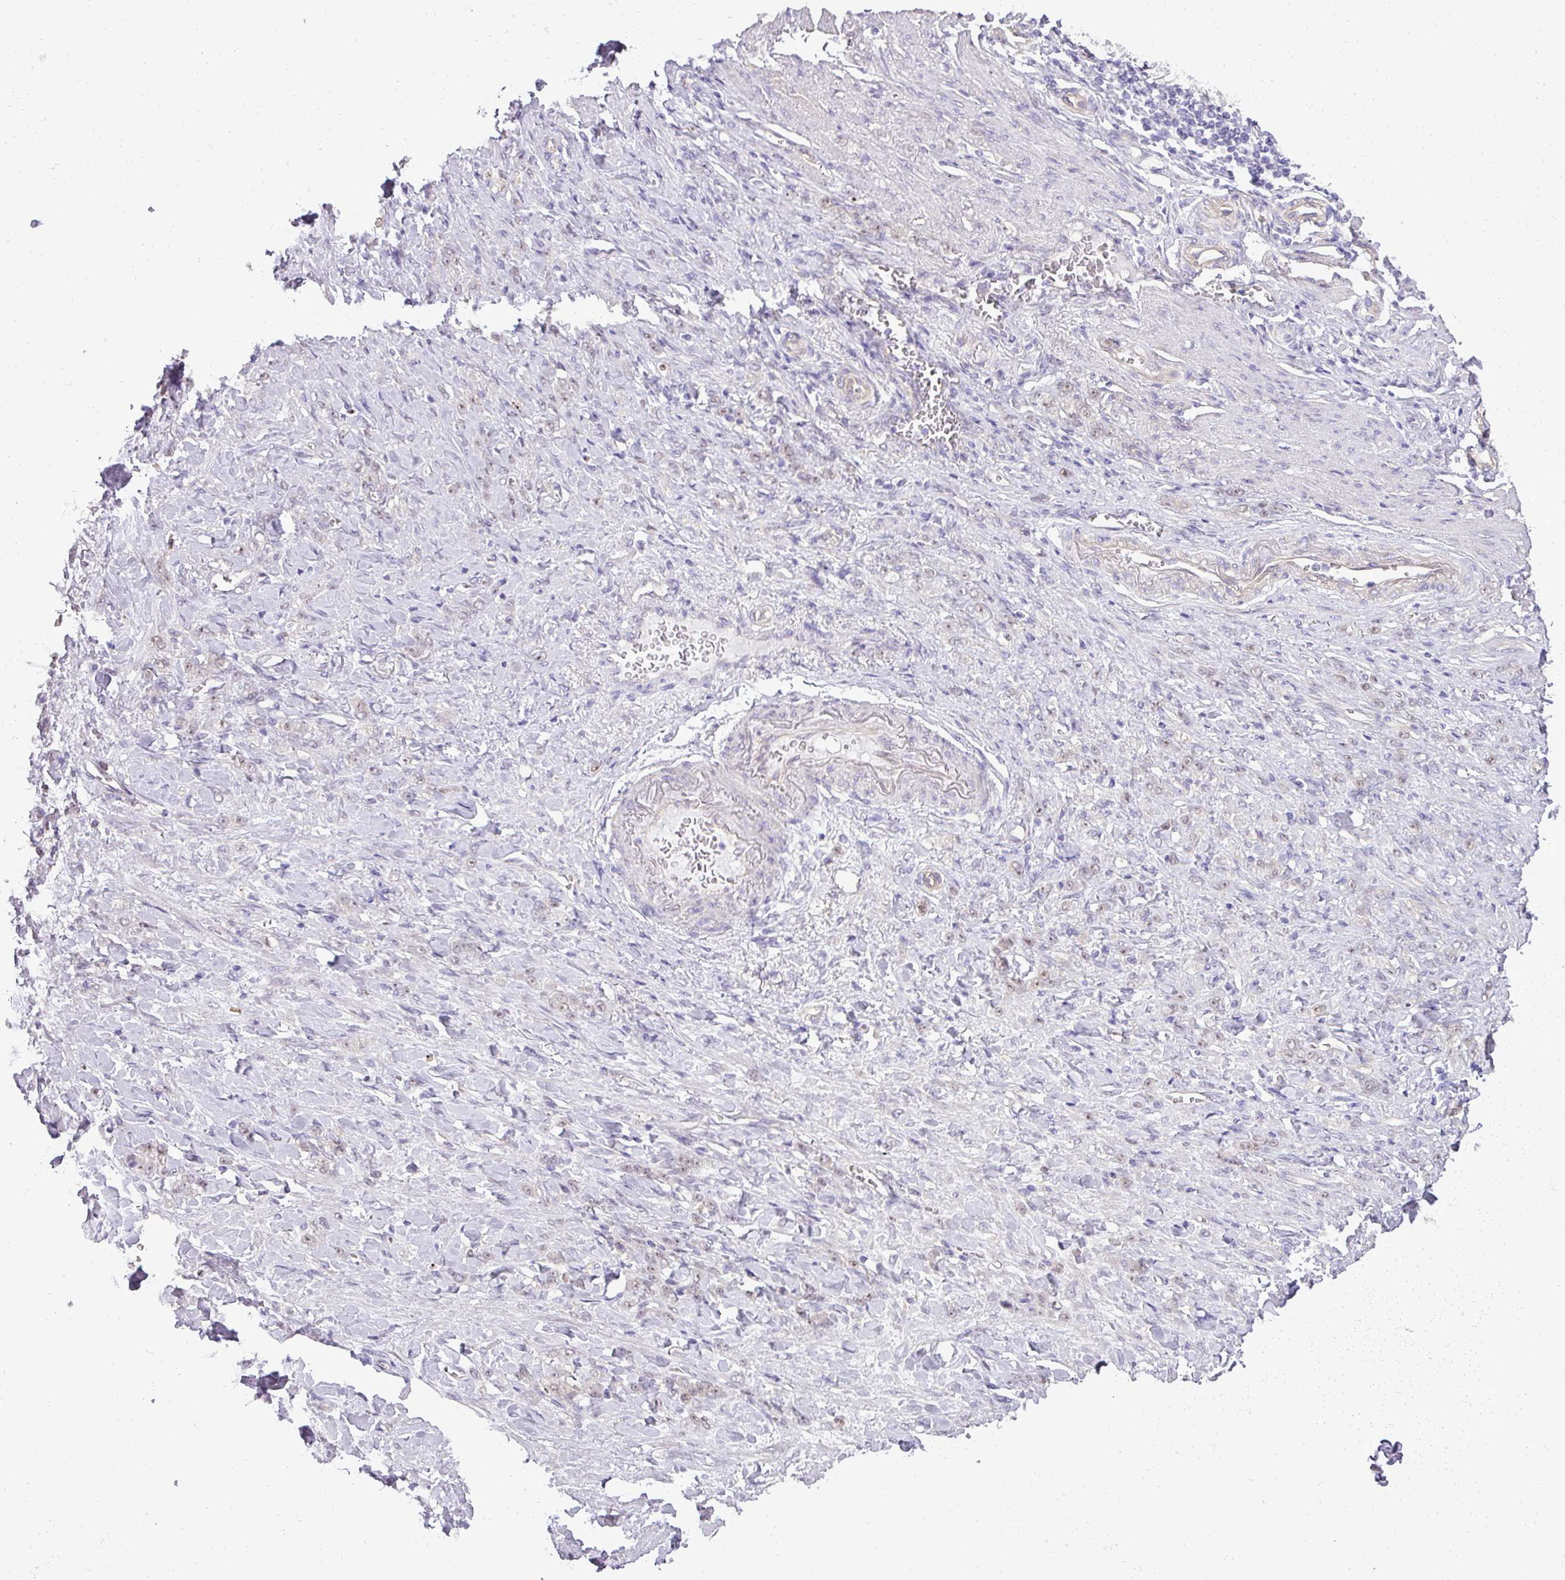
{"staining": {"intensity": "negative", "quantity": "none", "location": "none"}, "tissue": "stomach cancer", "cell_type": "Tumor cells", "image_type": "cancer", "snomed": [{"axis": "morphology", "description": "Normal tissue, NOS"}, {"axis": "morphology", "description": "Adenocarcinoma, NOS"}, {"axis": "topography", "description": "Stomach"}], "caption": "This histopathology image is of adenocarcinoma (stomach) stained with immunohistochemistry to label a protein in brown with the nuclei are counter-stained blue. There is no expression in tumor cells.", "gene": "MAK16", "patient": {"sex": "male", "age": 82}}